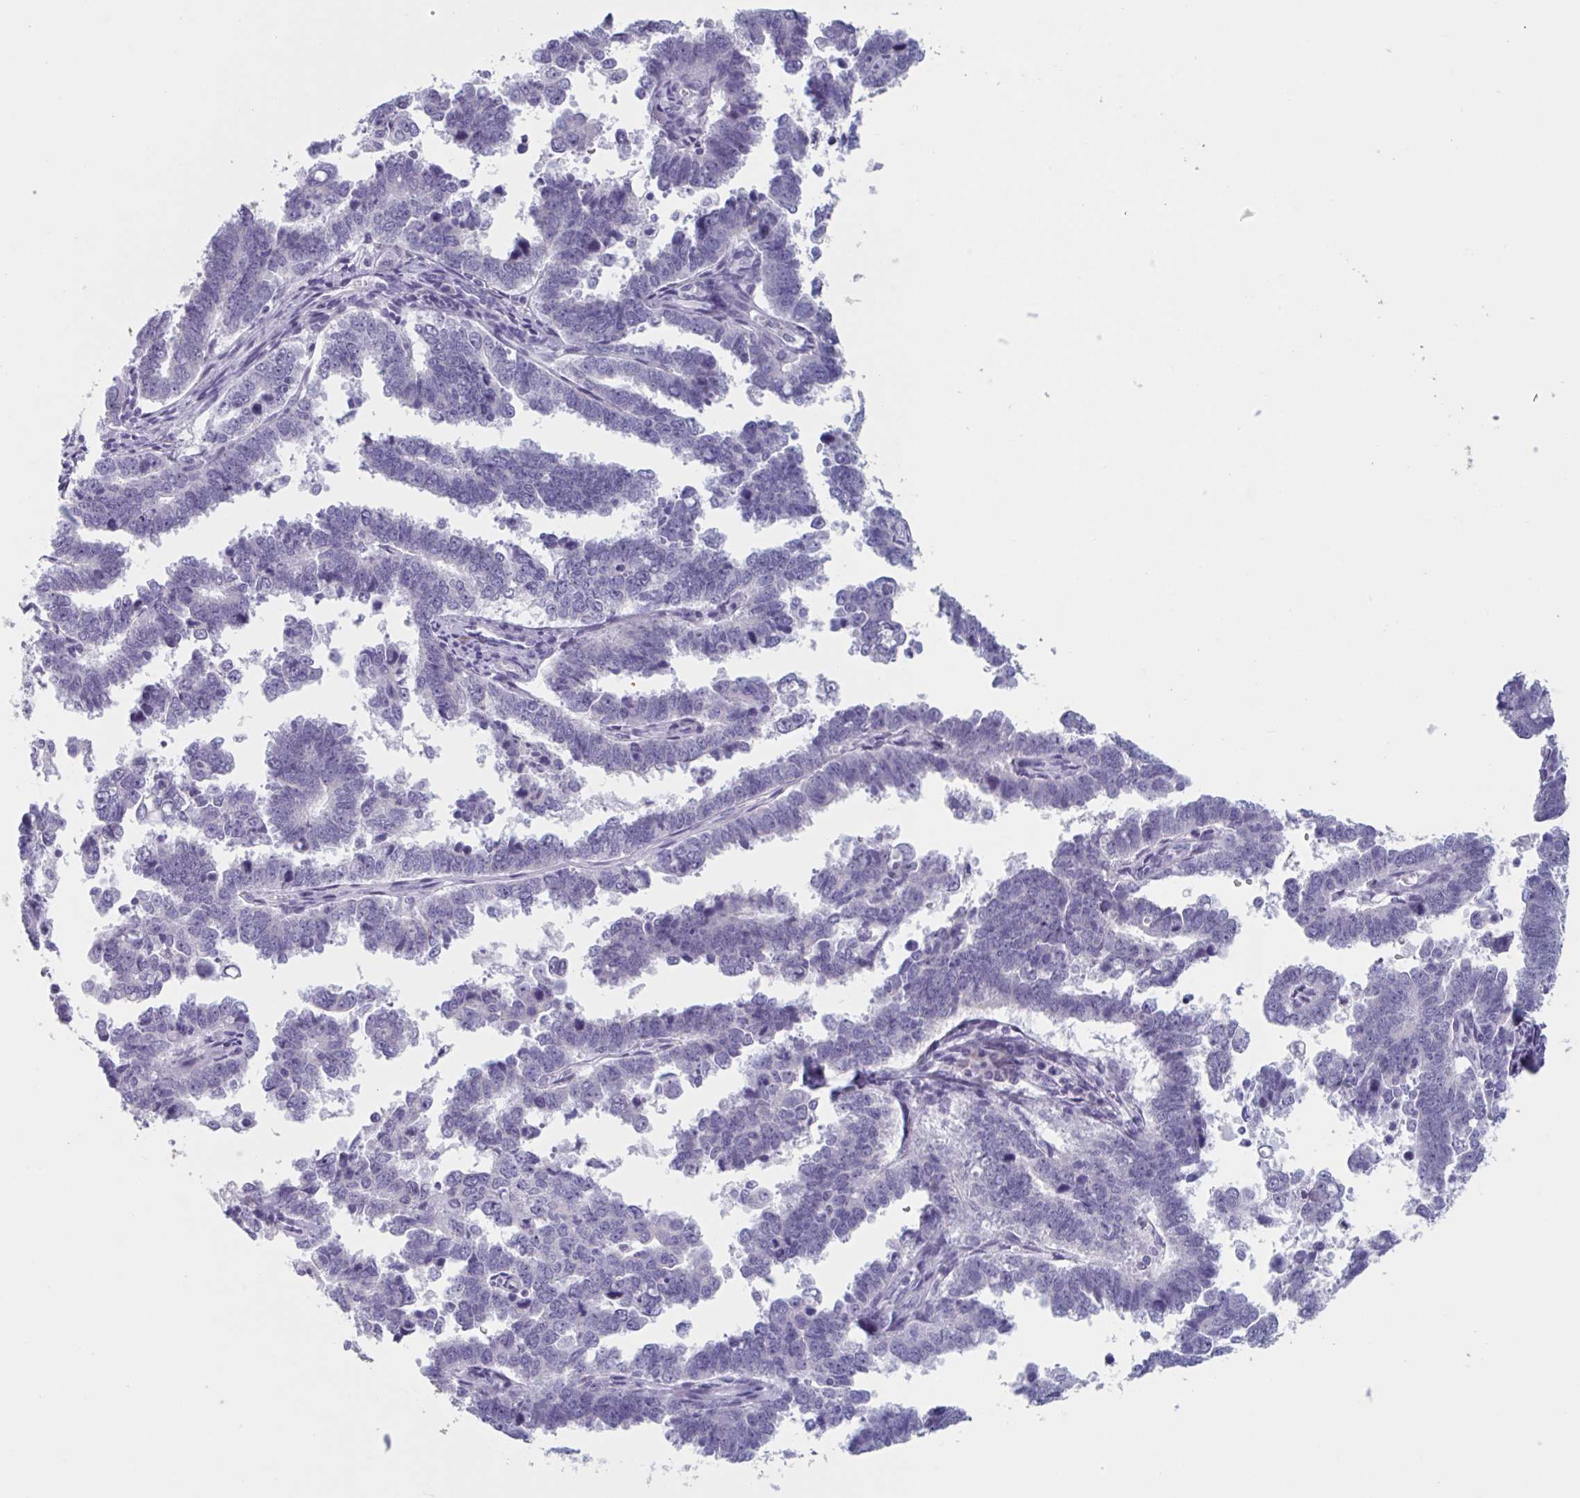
{"staining": {"intensity": "negative", "quantity": "none", "location": "none"}, "tissue": "endometrial cancer", "cell_type": "Tumor cells", "image_type": "cancer", "snomed": [{"axis": "morphology", "description": "Adenocarcinoma, NOS"}, {"axis": "topography", "description": "Endometrium"}], "caption": "The immunohistochemistry histopathology image has no significant staining in tumor cells of endometrial cancer tissue.", "gene": "HSD11B2", "patient": {"sex": "female", "age": 75}}